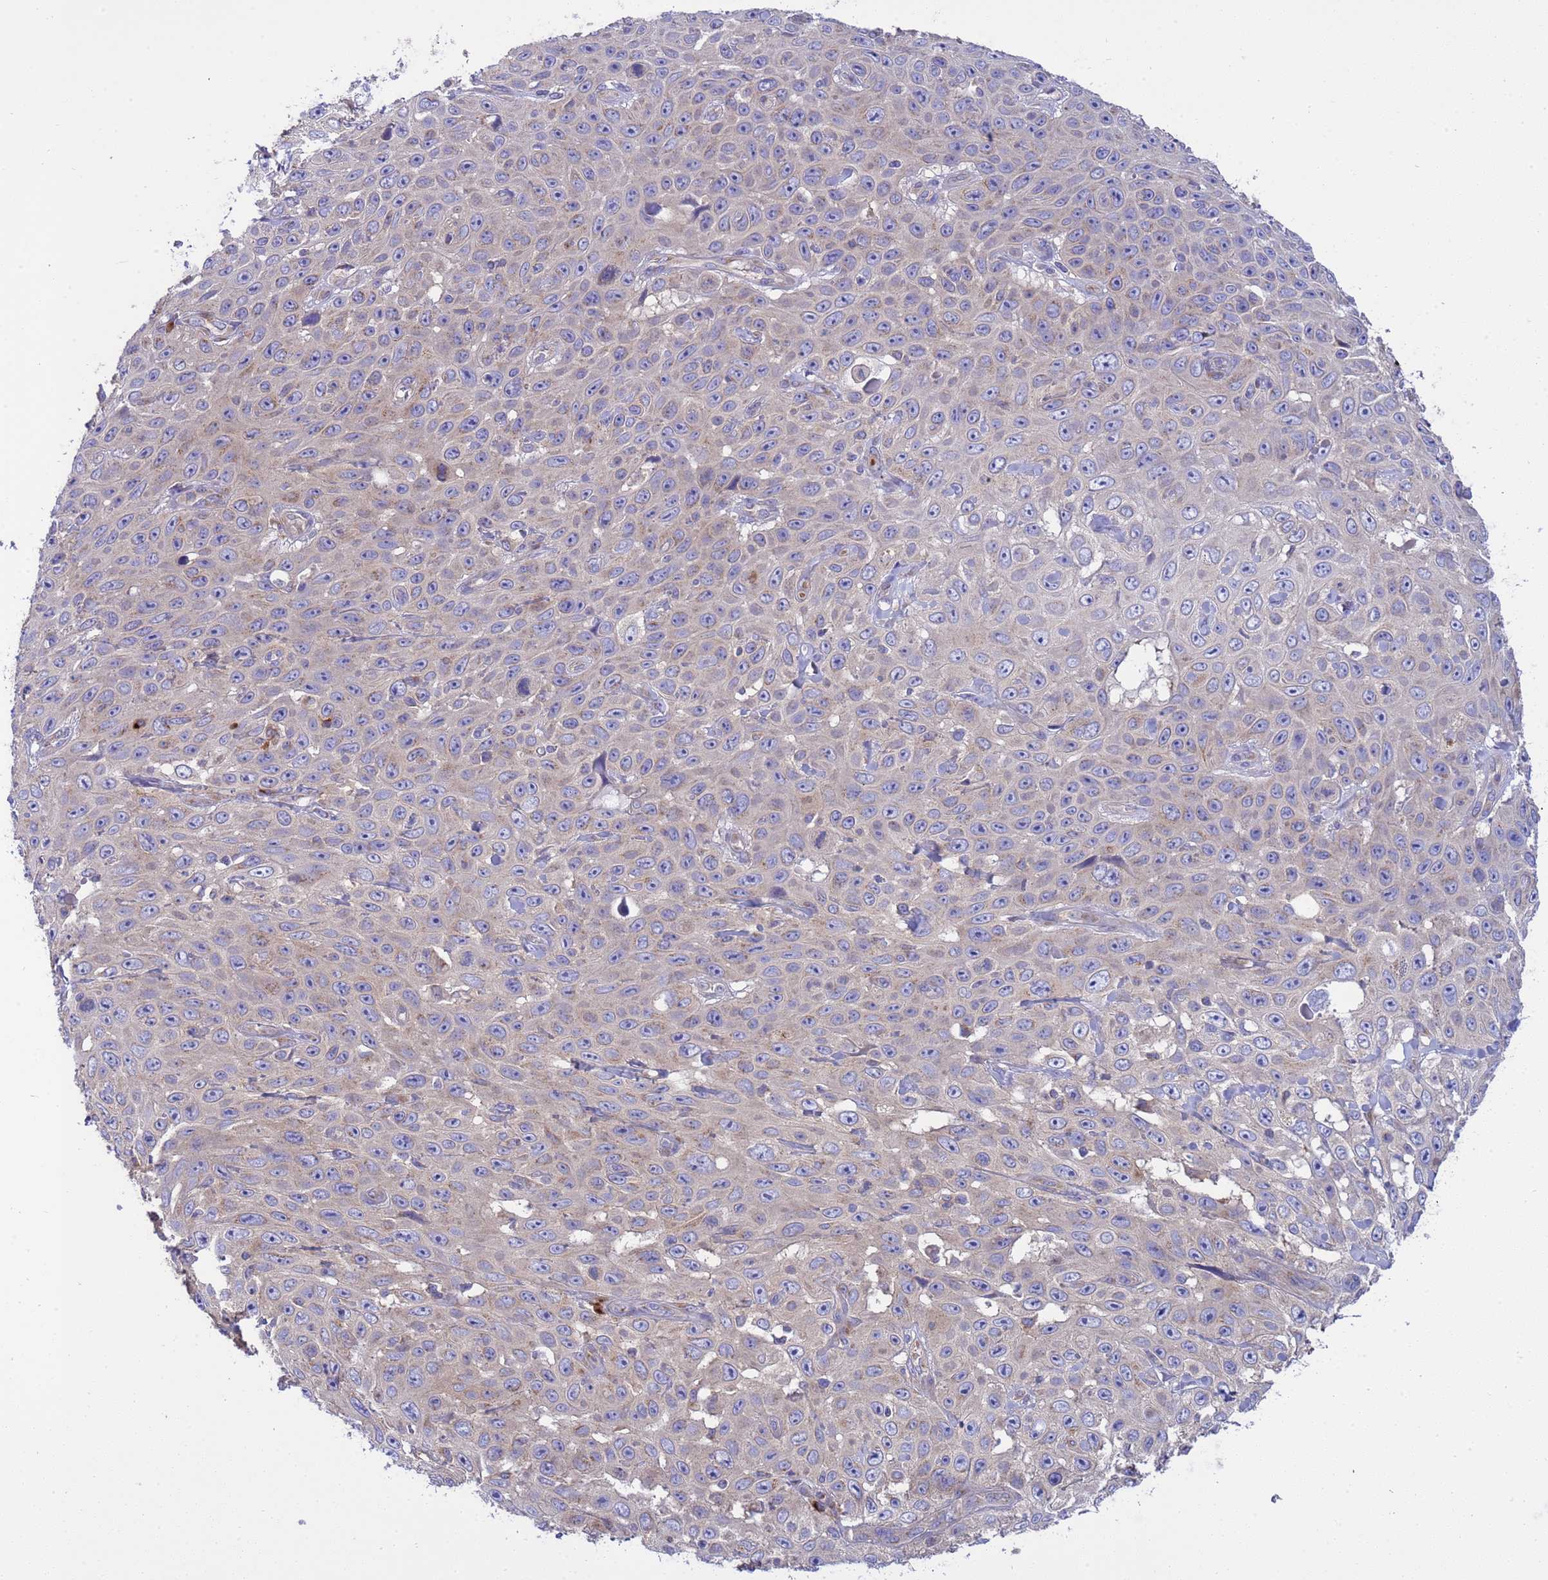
{"staining": {"intensity": "weak", "quantity": "<25%", "location": "cytoplasmic/membranous"}, "tissue": "skin cancer", "cell_type": "Tumor cells", "image_type": "cancer", "snomed": [{"axis": "morphology", "description": "Squamous cell carcinoma, NOS"}, {"axis": "topography", "description": "Skin"}], "caption": "Tumor cells are negative for brown protein staining in skin squamous cell carcinoma.", "gene": "ANAPC1", "patient": {"sex": "male", "age": 82}}